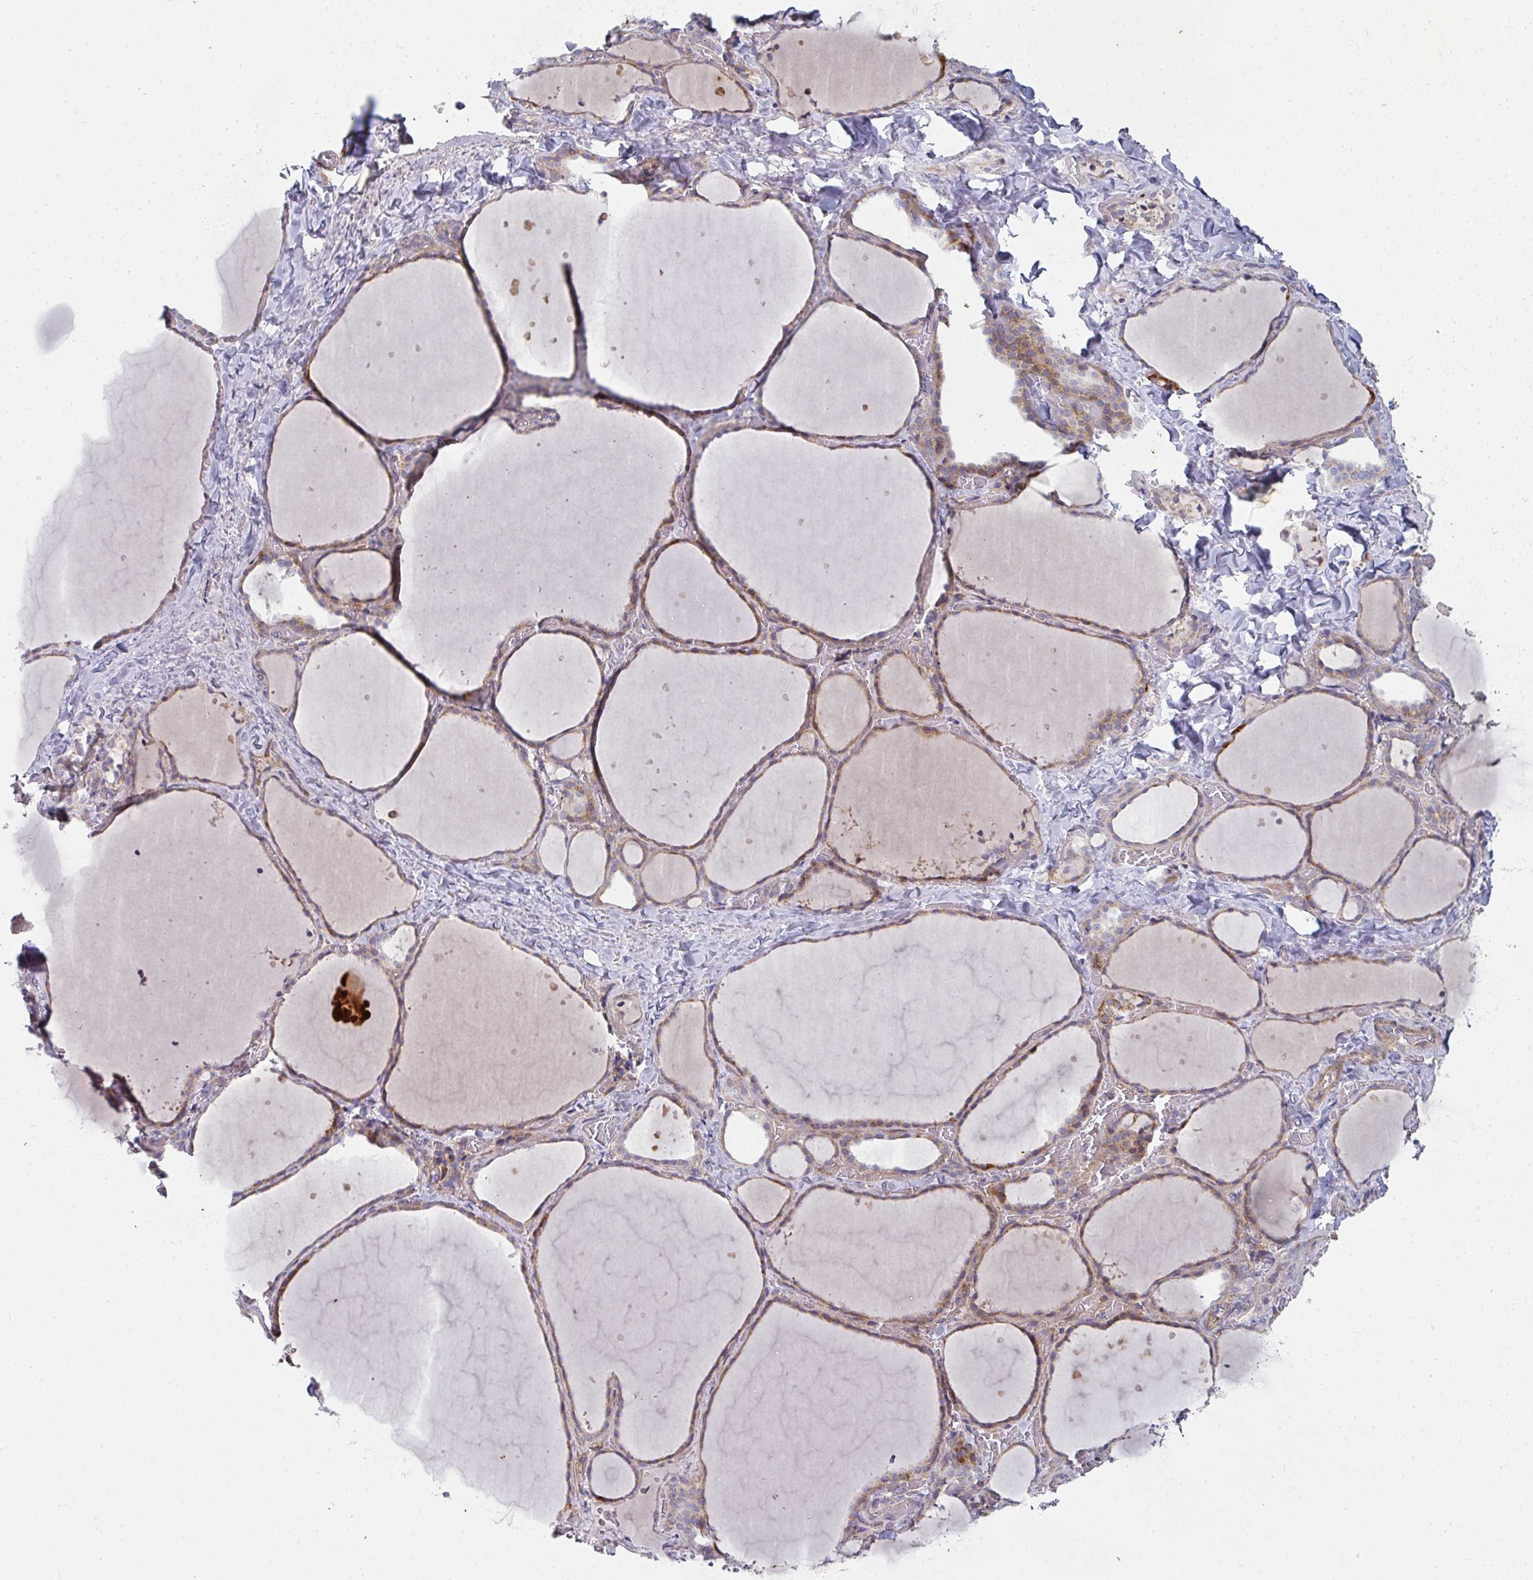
{"staining": {"intensity": "moderate", "quantity": ">75%", "location": "cytoplasmic/membranous"}, "tissue": "thyroid gland", "cell_type": "Glandular cells", "image_type": "normal", "snomed": [{"axis": "morphology", "description": "Normal tissue, NOS"}, {"axis": "topography", "description": "Thyroid gland"}], "caption": "Immunohistochemistry histopathology image of normal thyroid gland: thyroid gland stained using immunohistochemistry (IHC) exhibits medium levels of moderate protein expression localized specifically in the cytoplasmic/membranous of glandular cells, appearing as a cytoplasmic/membranous brown color.", "gene": "RHEBL1", "patient": {"sex": "female", "age": 36}}